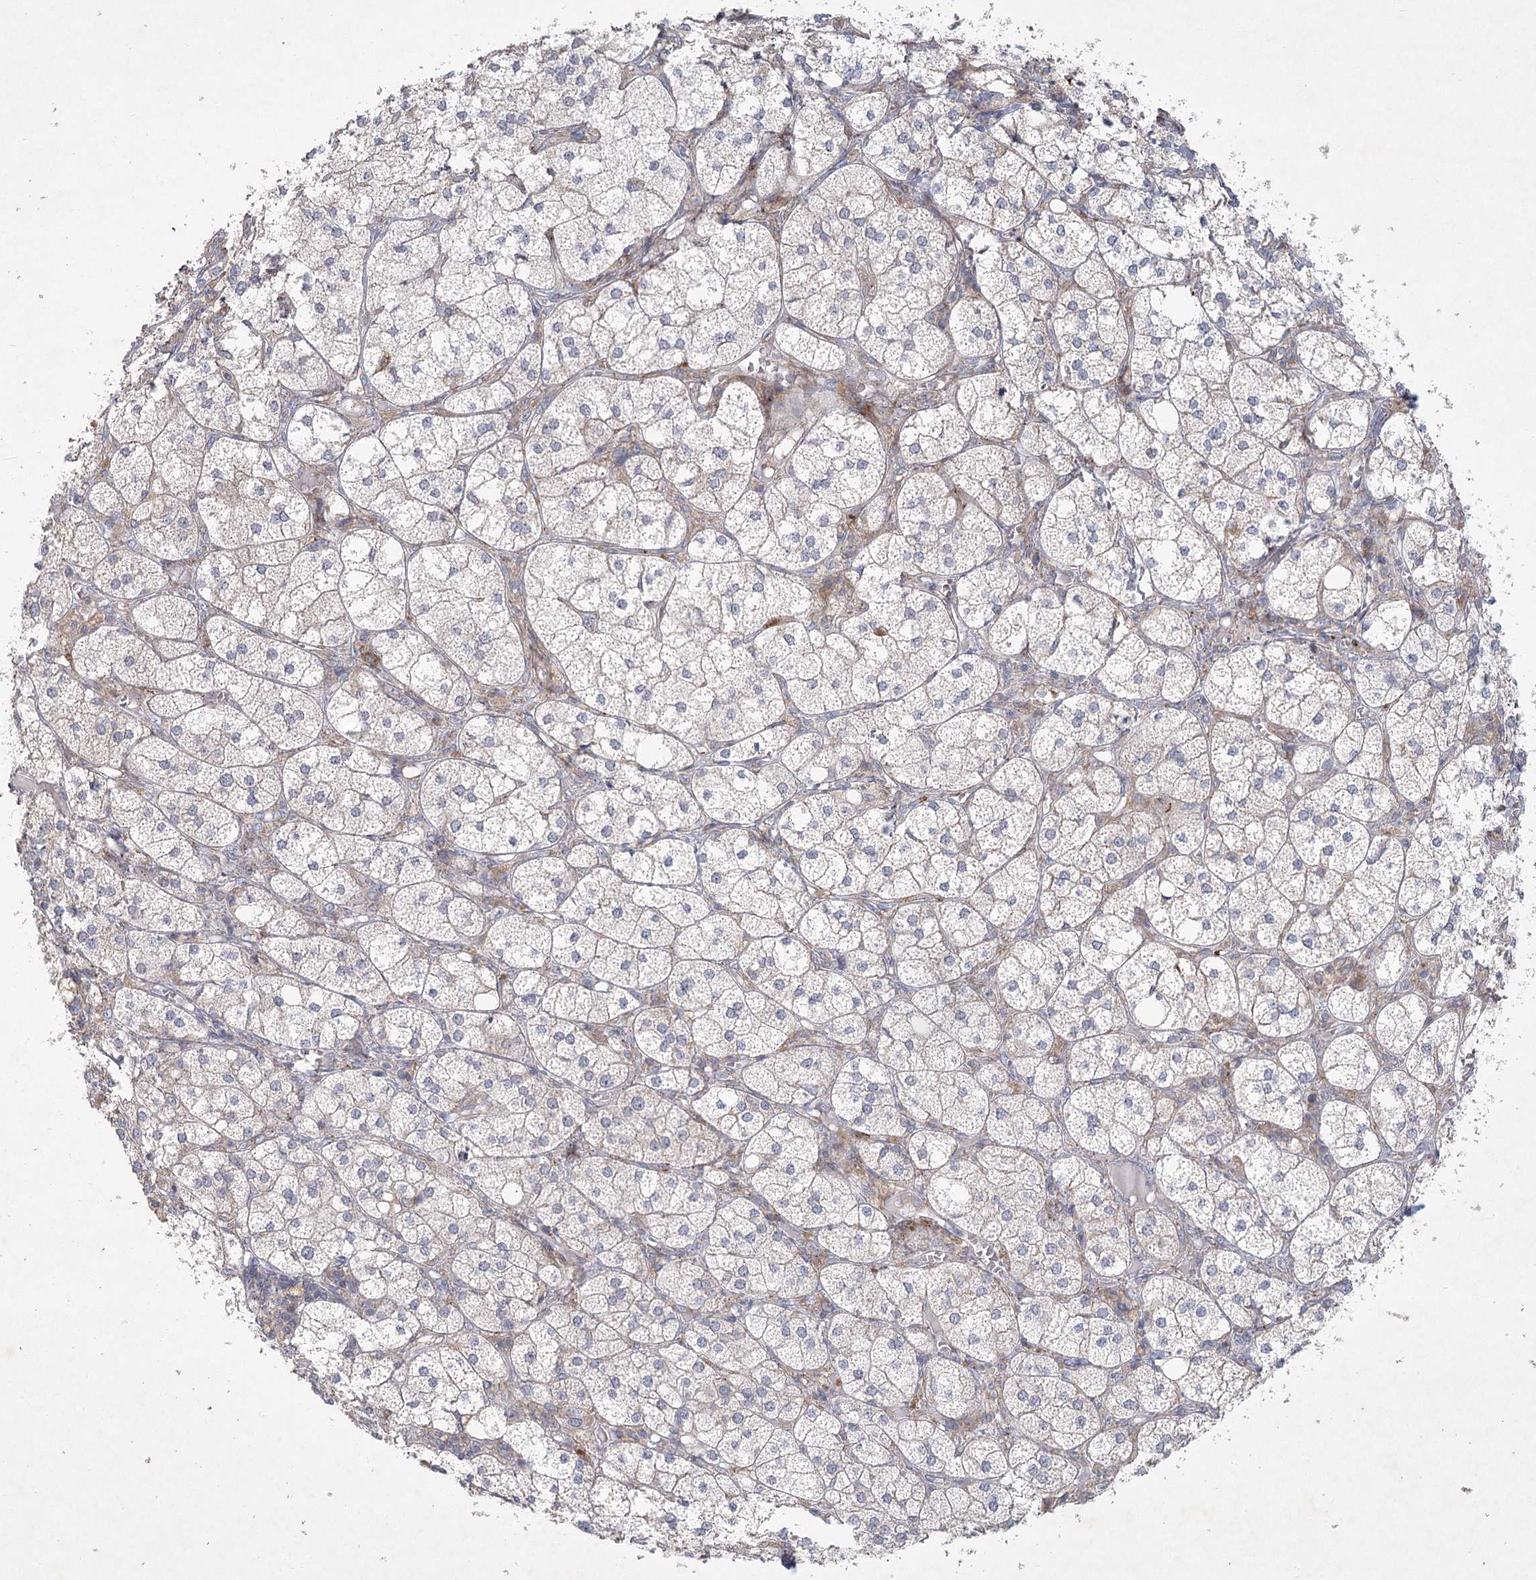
{"staining": {"intensity": "strong", "quantity": "<25%", "location": "cytoplasmic/membranous"}, "tissue": "adrenal gland", "cell_type": "Glandular cells", "image_type": "normal", "snomed": [{"axis": "morphology", "description": "Normal tissue, NOS"}, {"axis": "topography", "description": "Adrenal gland"}], "caption": "A high-resolution photomicrograph shows immunohistochemistry staining of unremarkable adrenal gland, which shows strong cytoplasmic/membranous staining in approximately <25% of glandular cells.", "gene": "FAM110C", "patient": {"sex": "female", "age": 61}}